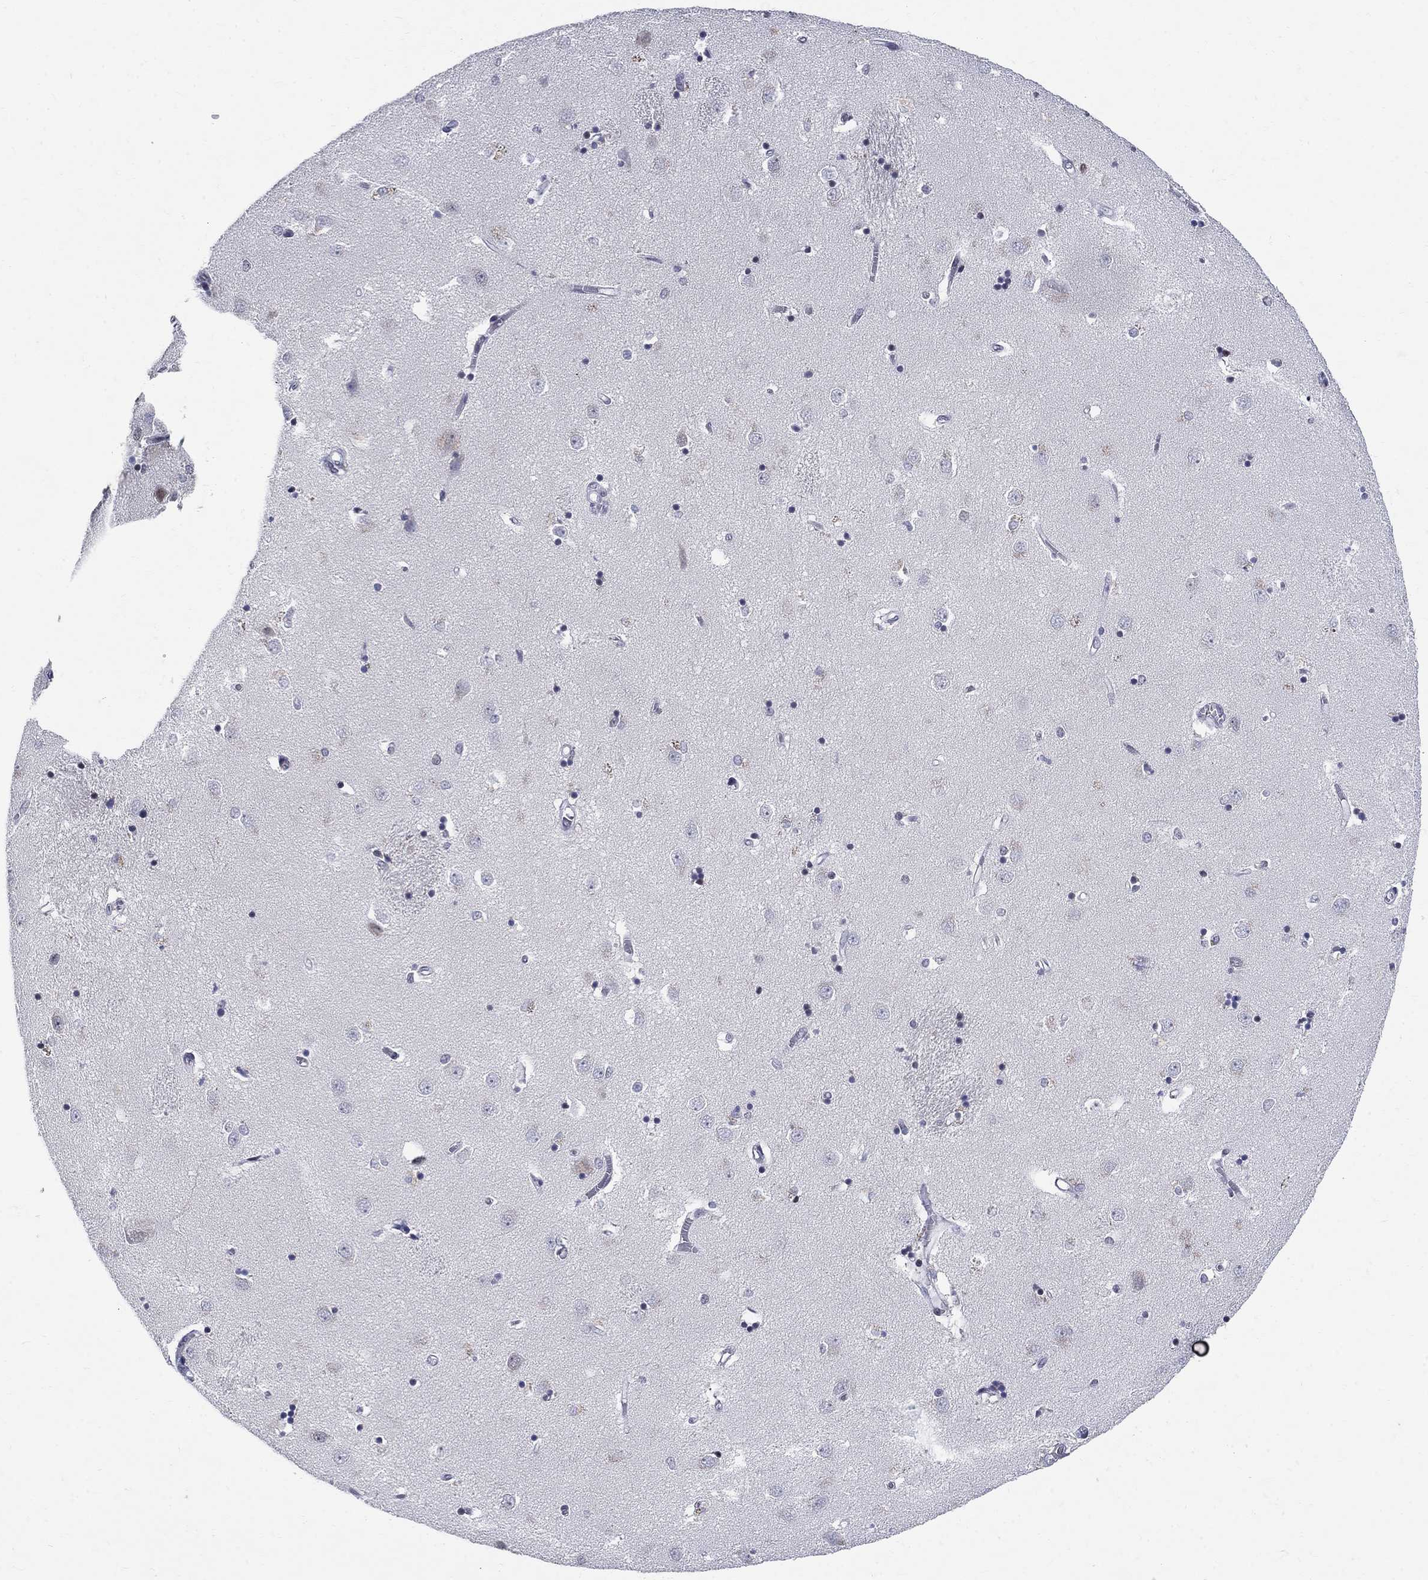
{"staining": {"intensity": "negative", "quantity": "none", "location": "none"}, "tissue": "caudate", "cell_type": "Glial cells", "image_type": "normal", "snomed": [{"axis": "morphology", "description": "Normal tissue, NOS"}, {"axis": "topography", "description": "Lateral ventricle wall"}], "caption": "High magnification brightfield microscopy of normal caudate stained with DAB (brown) and counterstained with hematoxylin (blue): glial cells show no significant staining. The staining was performed using DAB (3,3'-diaminobenzidine) to visualize the protein expression in brown, while the nuclei were stained in blue with hematoxylin (Magnification: 20x).", "gene": "BHLHE22", "patient": {"sex": "male", "age": 54}}